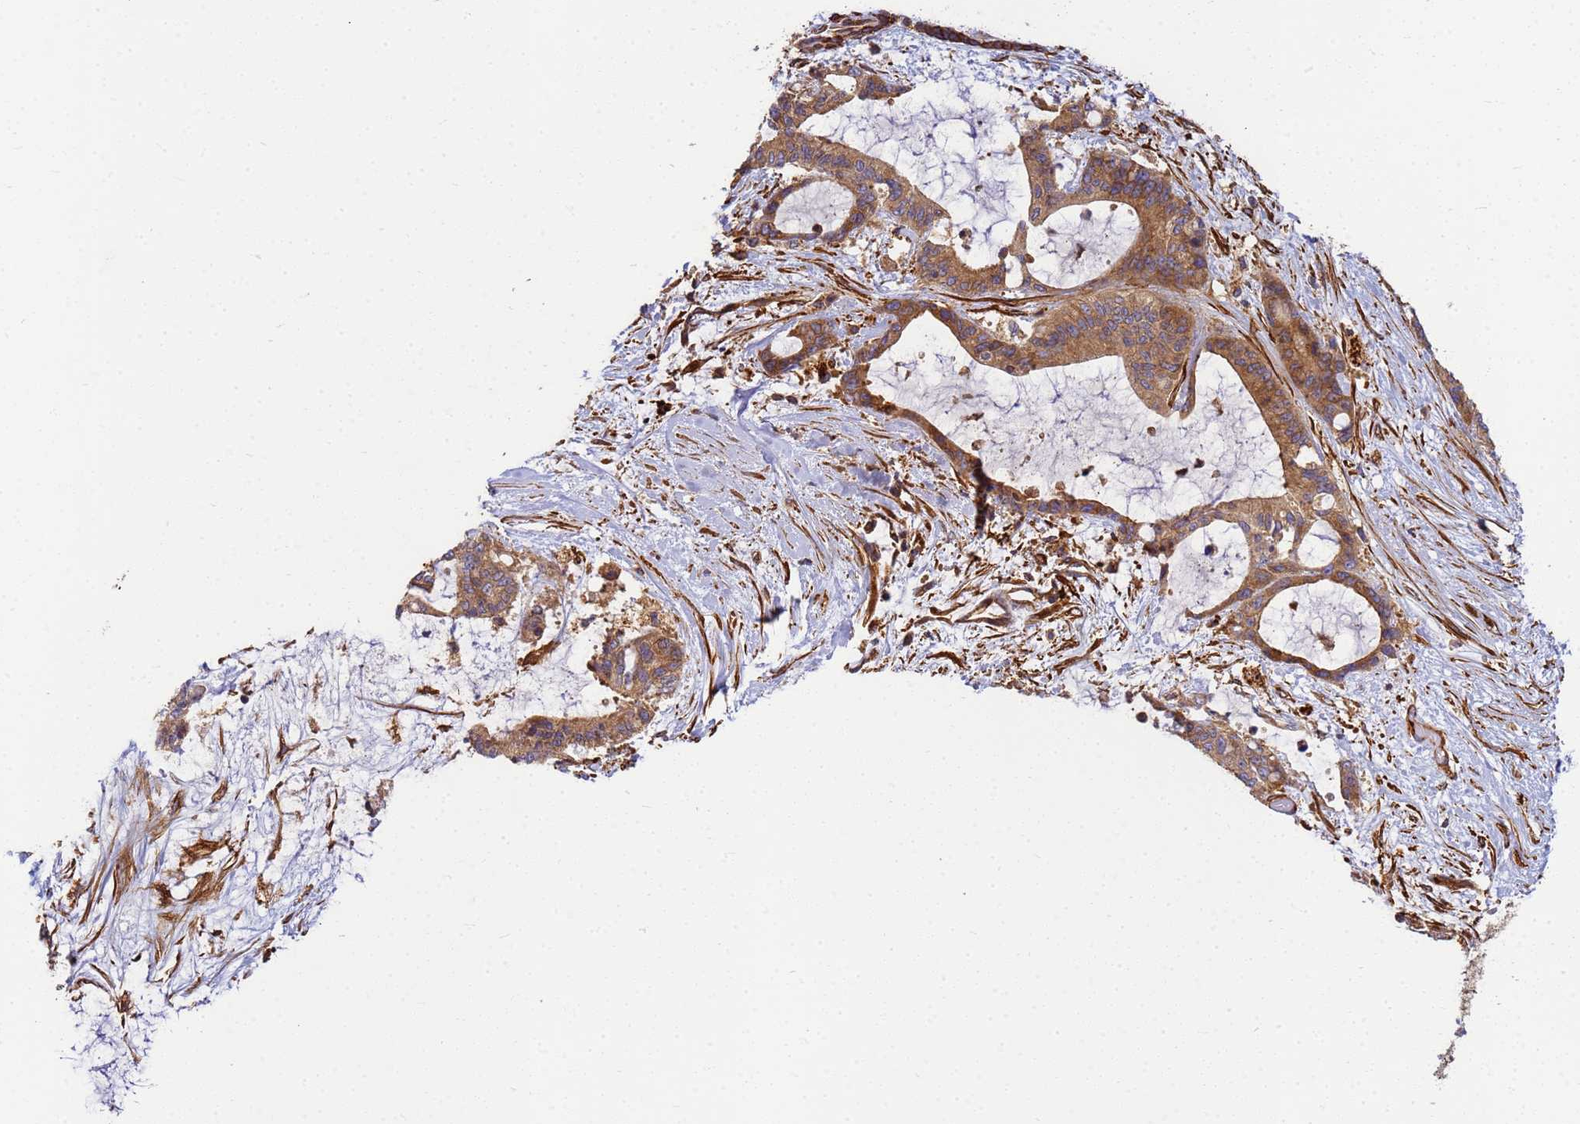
{"staining": {"intensity": "moderate", "quantity": ">75%", "location": "cytoplasmic/membranous"}, "tissue": "liver cancer", "cell_type": "Tumor cells", "image_type": "cancer", "snomed": [{"axis": "morphology", "description": "Normal tissue, NOS"}, {"axis": "morphology", "description": "Cholangiocarcinoma"}, {"axis": "topography", "description": "Liver"}, {"axis": "topography", "description": "Peripheral nerve tissue"}], "caption": "High-magnification brightfield microscopy of liver cancer (cholangiocarcinoma) stained with DAB (brown) and counterstained with hematoxylin (blue). tumor cells exhibit moderate cytoplasmic/membranous positivity is seen in about>75% of cells. Using DAB (3,3'-diaminobenzidine) (brown) and hematoxylin (blue) stains, captured at high magnification using brightfield microscopy.", "gene": "C2CD5", "patient": {"sex": "female", "age": 73}}